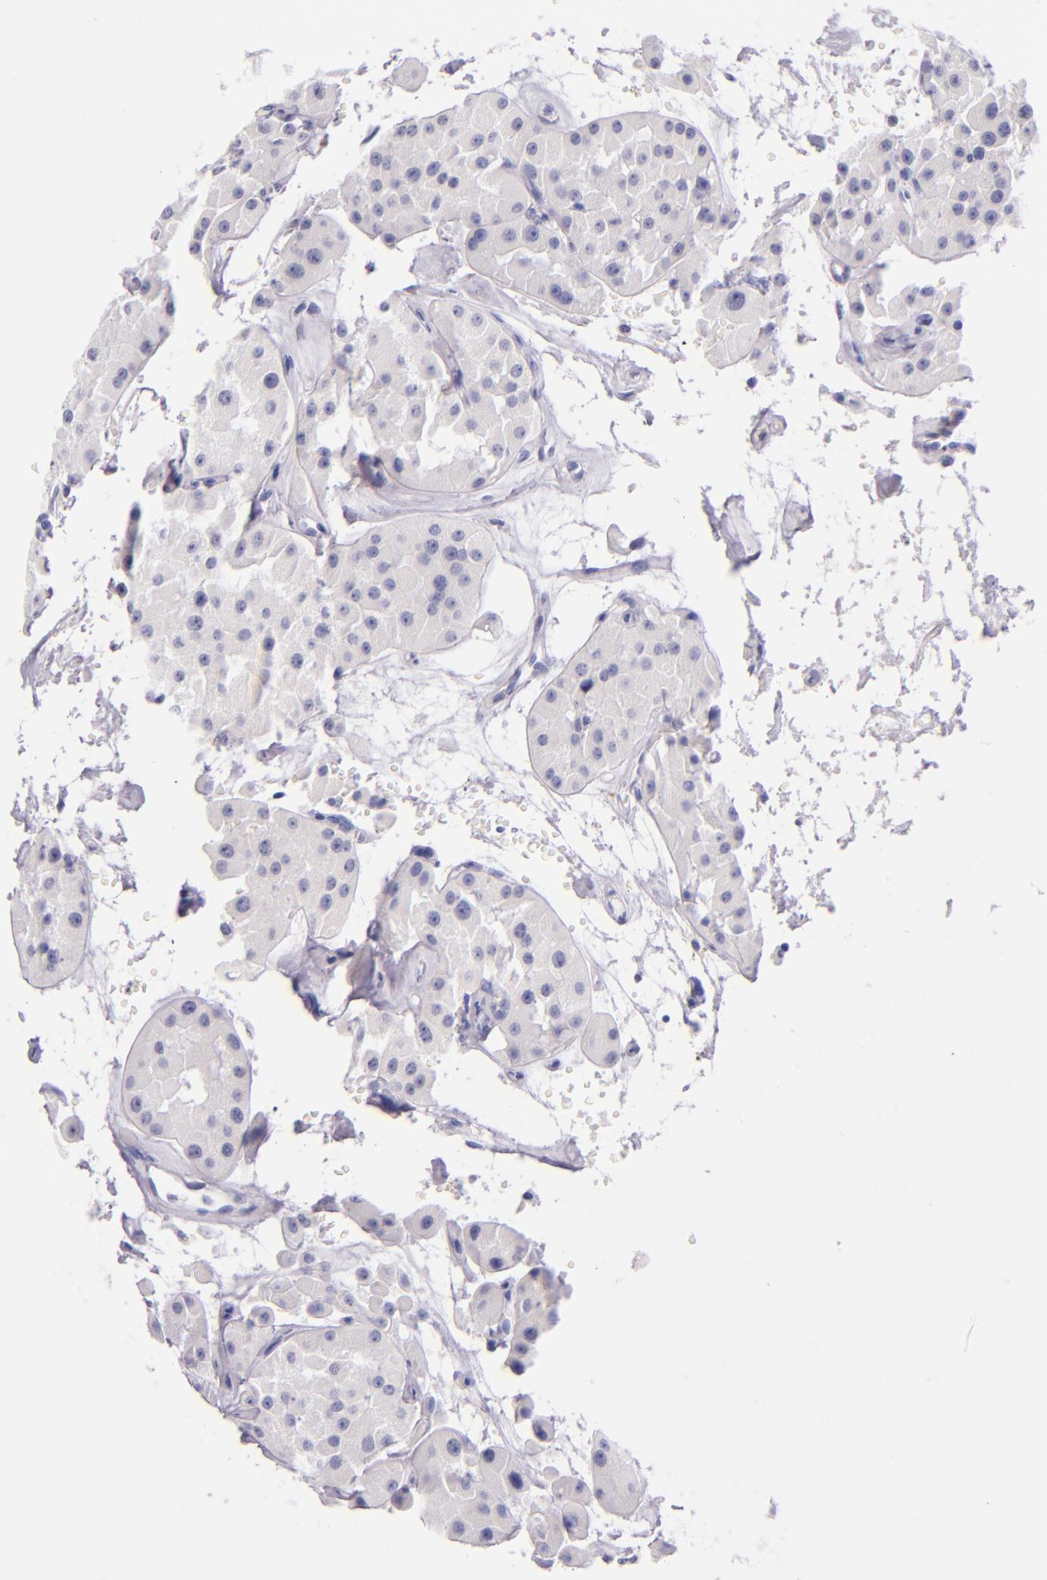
{"staining": {"intensity": "negative", "quantity": "none", "location": "none"}, "tissue": "renal cancer", "cell_type": "Tumor cells", "image_type": "cancer", "snomed": [{"axis": "morphology", "description": "Adenocarcinoma, uncertain malignant potential"}, {"axis": "topography", "description": "Kidney"}], "caption": "The micrograph reveals no significant positivity in tumor cells of adenocarcinoma,  uncertain malignant potential (renal).", "gene": "IRF4", "patient": {"sex": "male", "age": 63}}